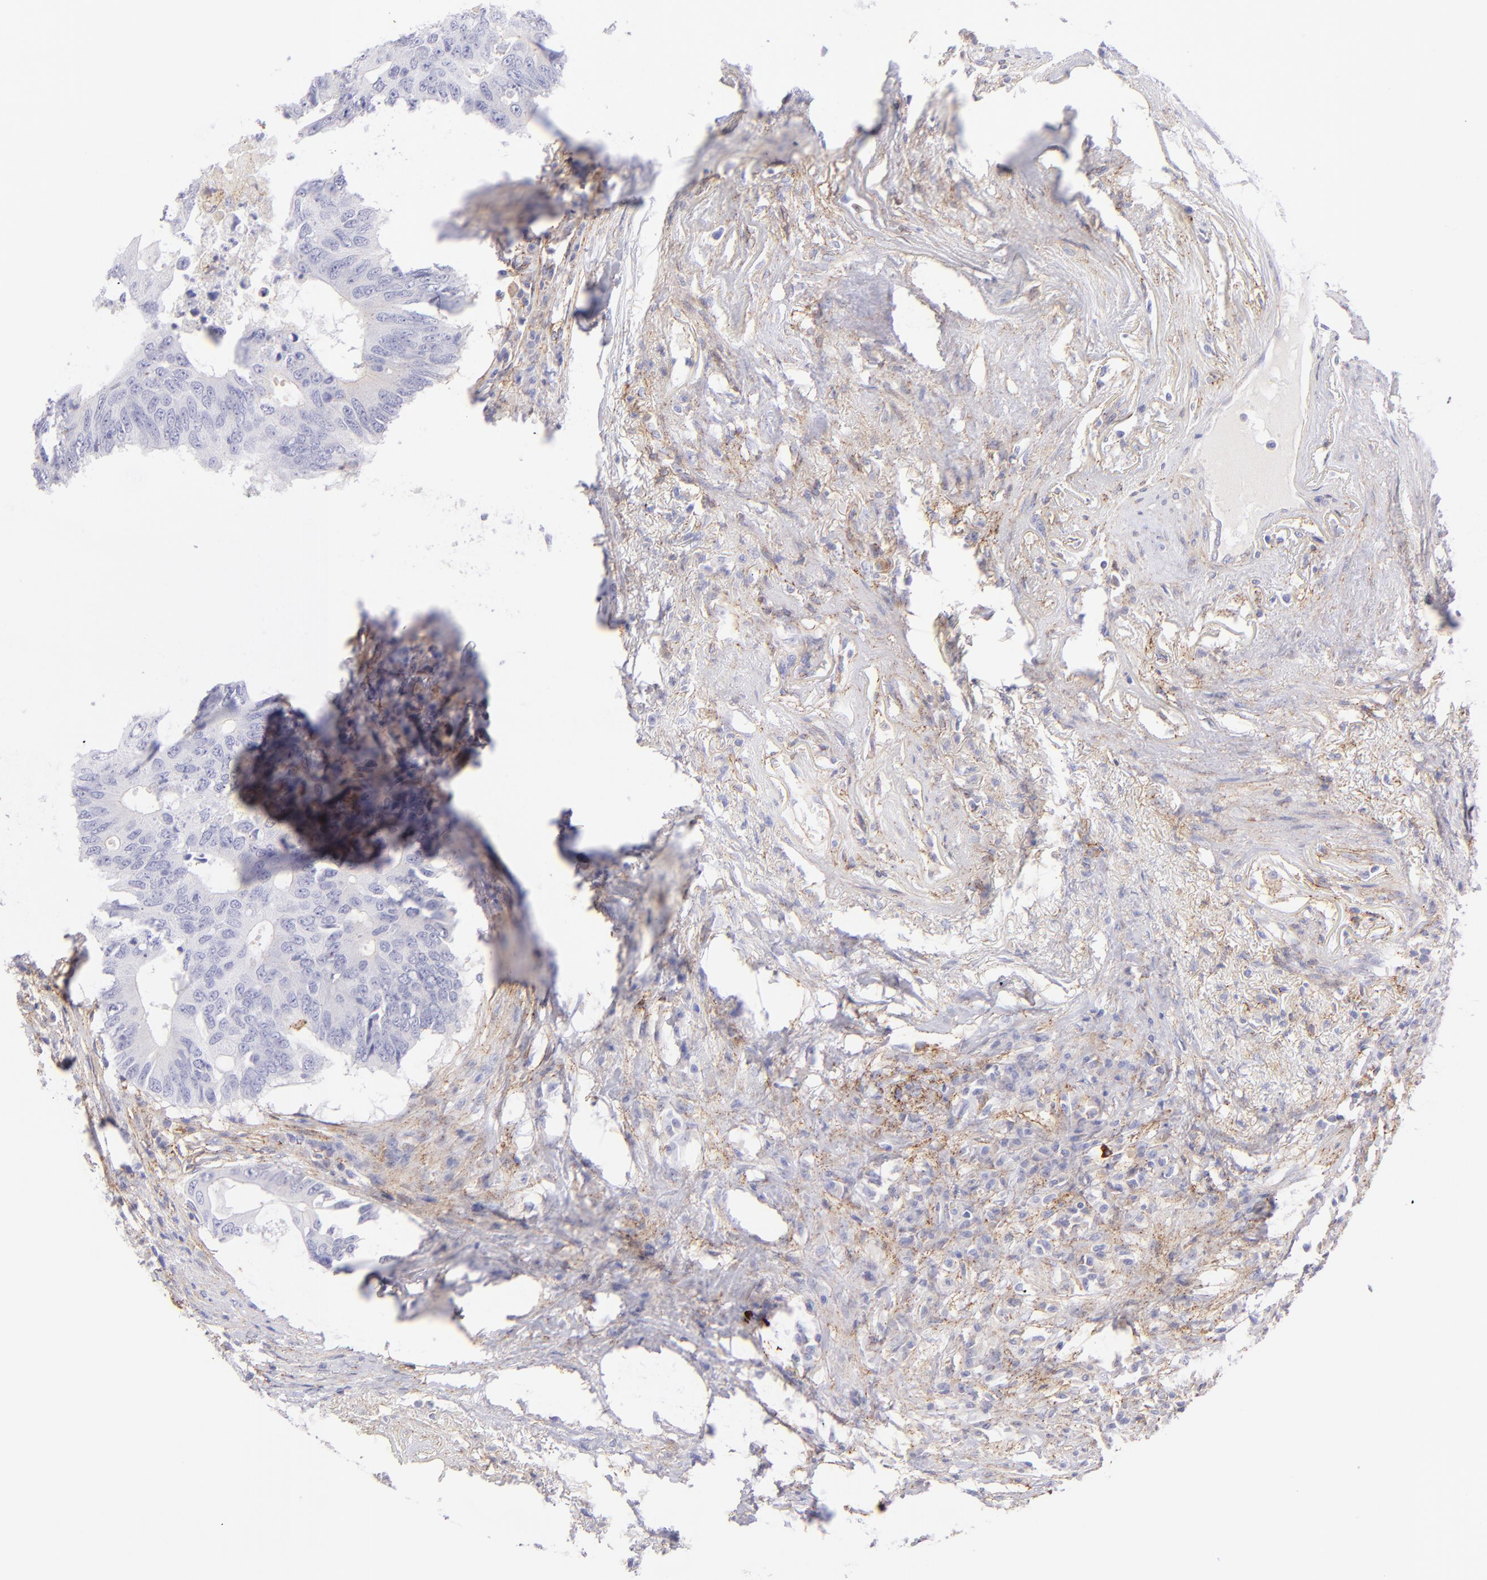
{"staining": {"intensity": "negative", "quantity": "none", "location": "none"}, "tissue": "colorectal cancer", "cell_type": "Tumor cells", "image_type": "cancer", "snomed": [{"axis": "morphology", "description": "Adenocarcinoma, NOS"}, {"axis": "topography", "description": "Colon"}], "caption": "An immunohistochemistry (IHC) image of colorectal cancer (adenocarcinoma) is shown. There is no staining in tumor cells of colorectal cancer (adenocarcinoma).", "gene": "CD81", "patient": {"sex": "male", "age": 71}}